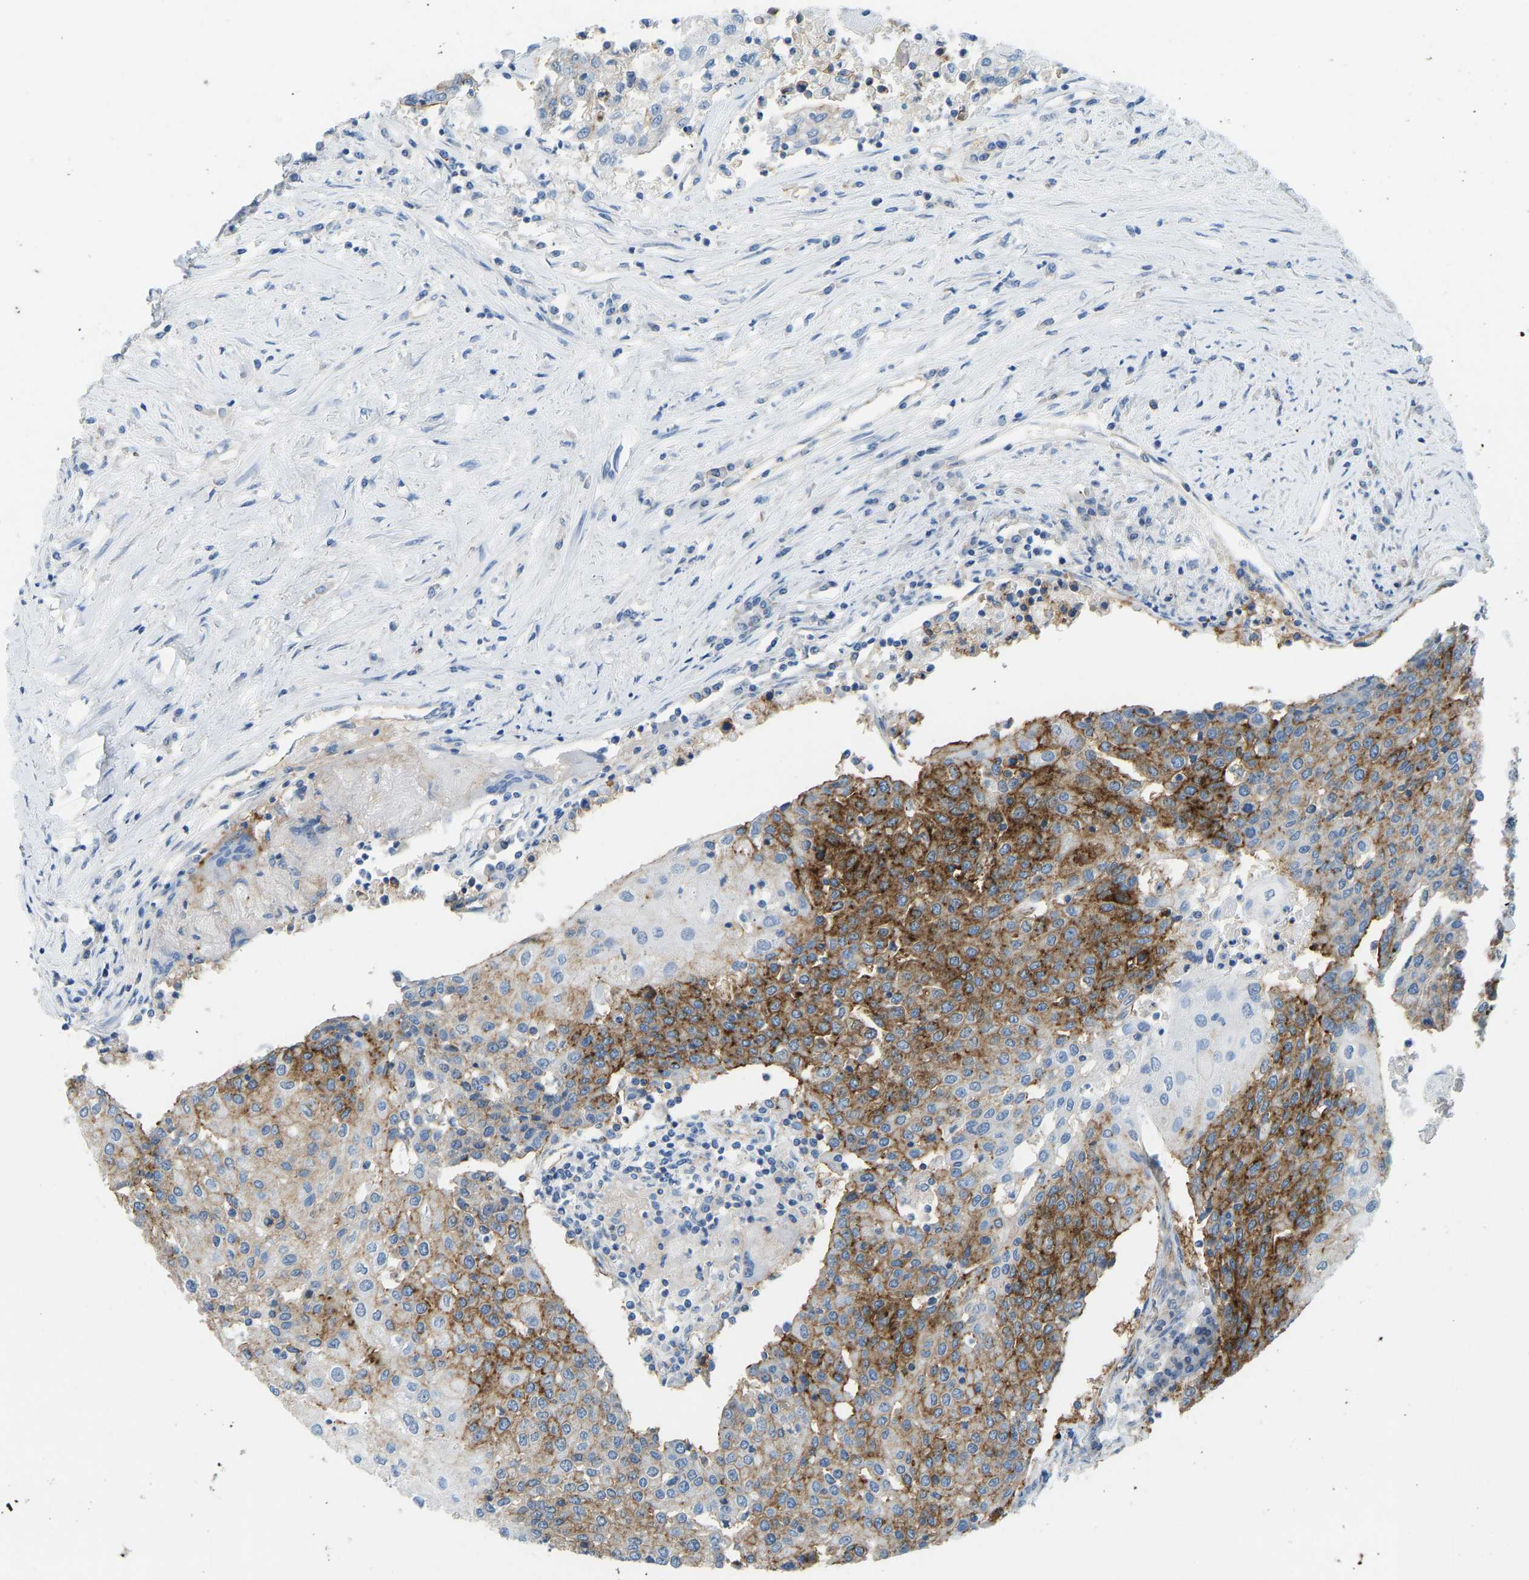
{"staining": {"intensity": "strong", "quantity": ">75%", "location": "cytoplasmic/membranous"}, "tissue": "urothelial cancer", "cell_type": "Tumor cells", "image_type": "cancer", "snomed": [{"axis": "morphology", "description": "Urothelial carcinoma, High grade"}, {"axis": "topography", "description": "Urinary bladder"}], "caption": "This photomicrograph shows IHC staining of urothelial cancer, with high strong cytoplasmic/membranous staining in approximately >75% of tumor cells.", "gene": "ATP1A1", "patient": {"sex": "female", "age": 85}}